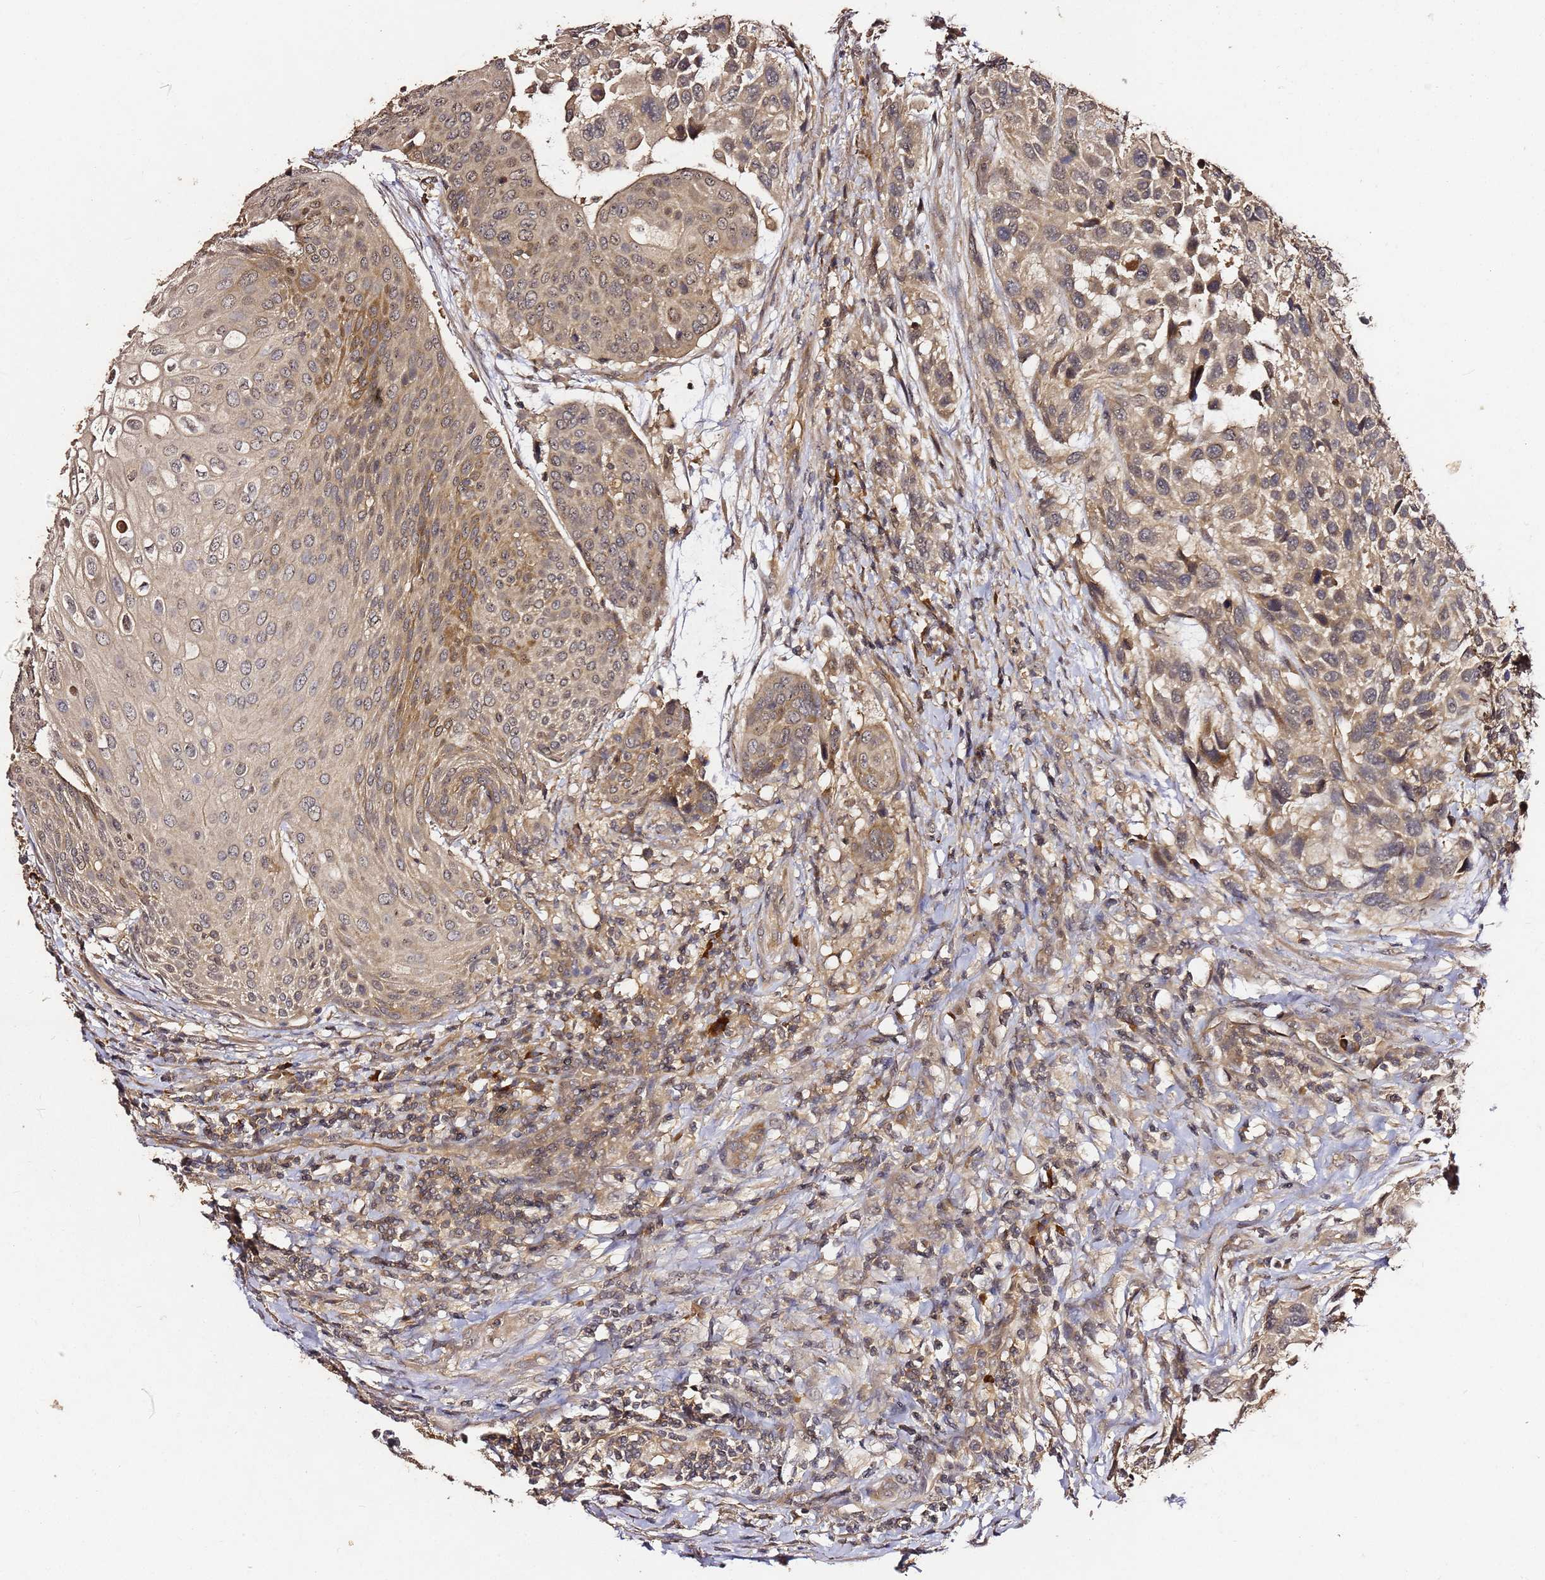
{"staining": {"intensity": "moderate", "quantity": ">75%", "location": "cytoplasmic/membranous,nuclear"}, "tissue": "urothelial cancer", "cell_type": "Tumor cells", "image_type": "cancer", "snomed": [{"axis": "morphology", "description": "Urothelial carcinoma, High grade"}, {"axis": "topography", "description": "Urinary bladder"}], "caption": "Protein staining exhibits moderate cytoplasmic/membranous and nuclear staining in approximately >75% of tumor cells in high-grade urothelial carcinoma.", "gene": "C6orf136", "patient": {"sex": "female", "age": 70}}